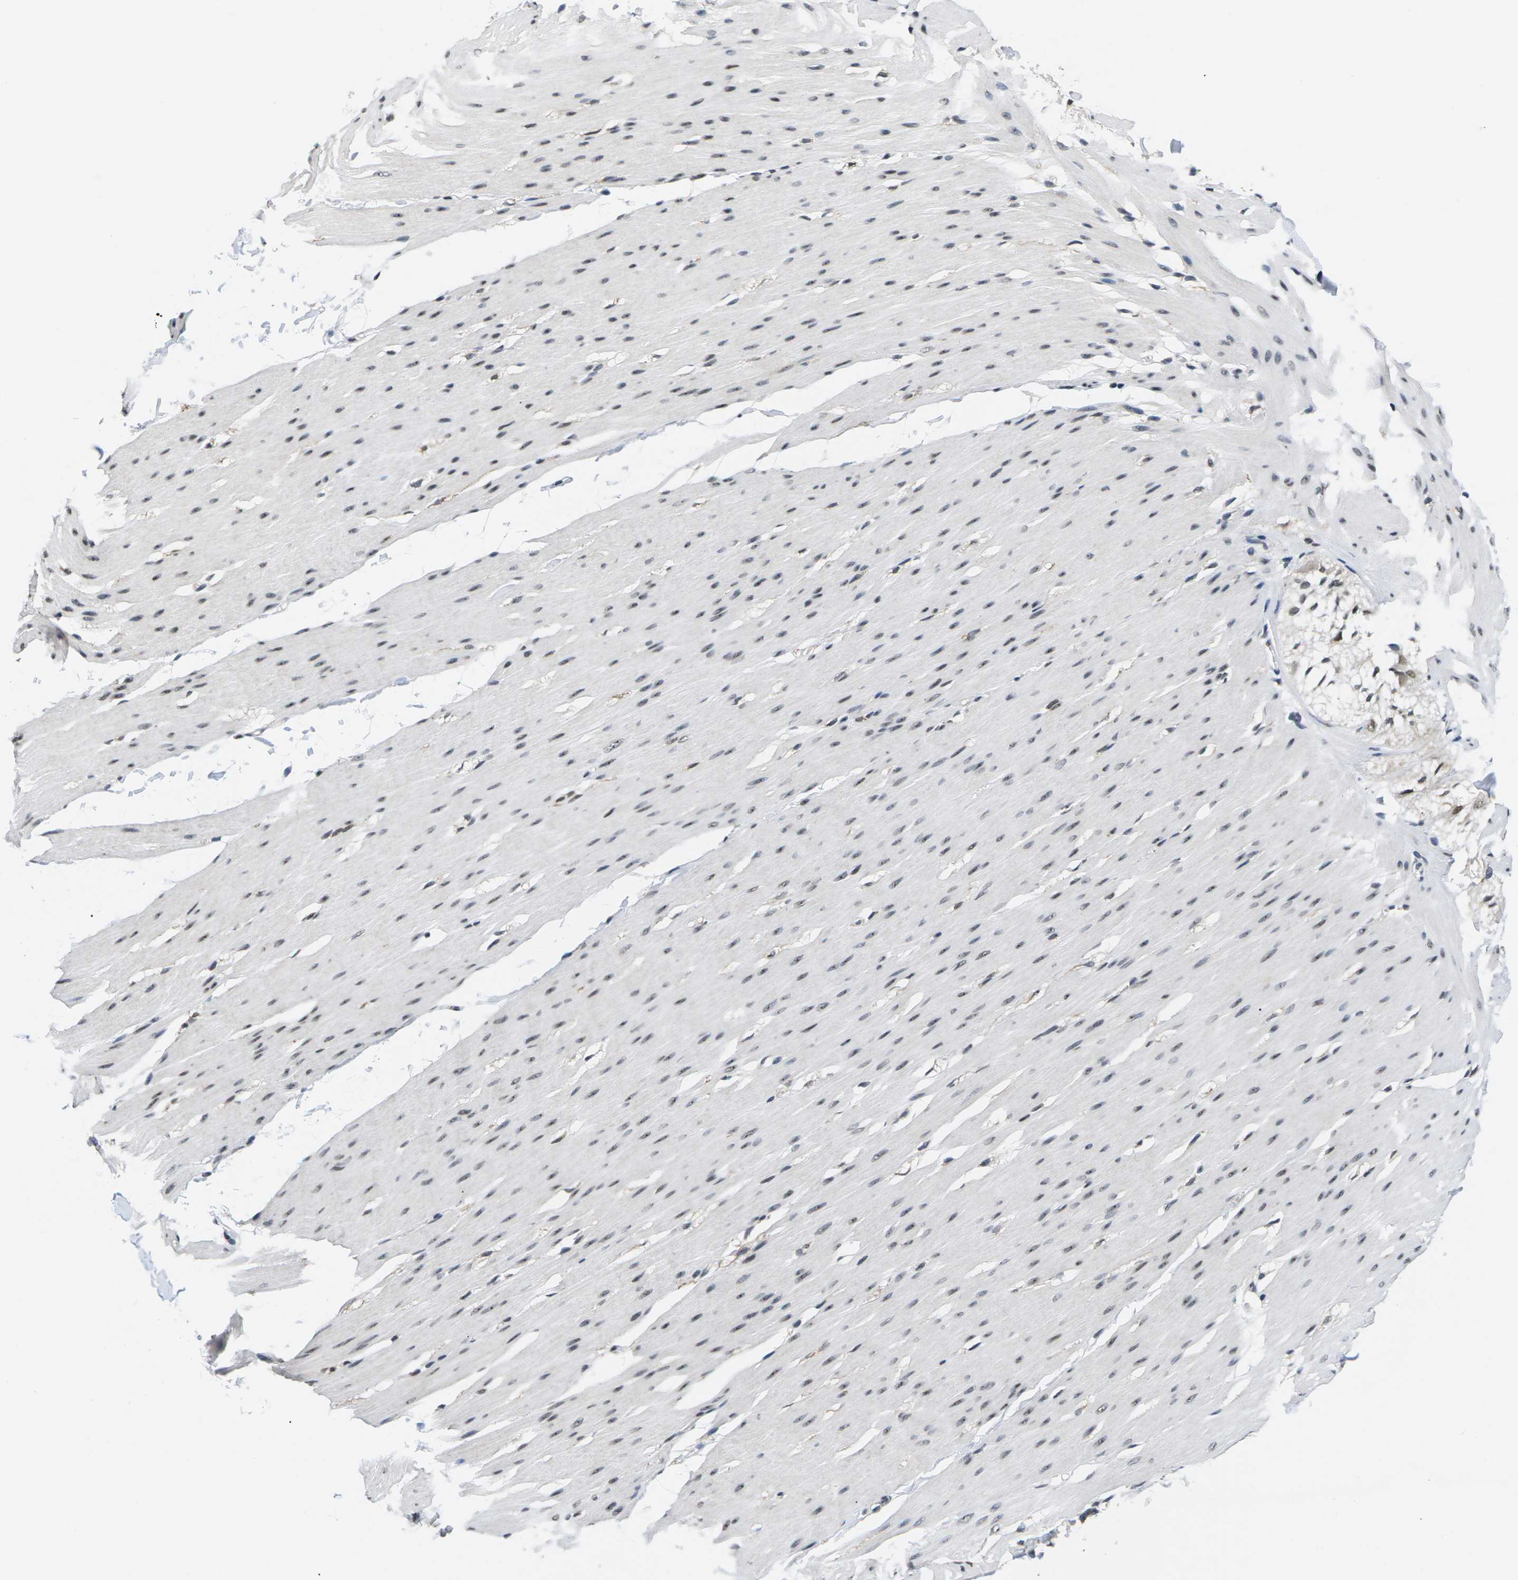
{"staining": {"intensity": "weak", "quantity": ">75%", "location": "nuclear"}, "tissue": "smooth muscle", "cell_type": "Smooth muscle cells", "image_type": "normal", "snomed": [{"axis": "morphology", "description": "Normal tissue, NOS"}, {"axis": "topography", "description": "Smooth muscle"}, {"axis": "topography", "description": "Colon"}], "caption": "Protein staining reveals weak nuclear positivity in approximately >75% of smooth muscle cells in benign smooth muscle.", "gene": "NSRP1", "patient": {"sex": "male", "age": 67}}